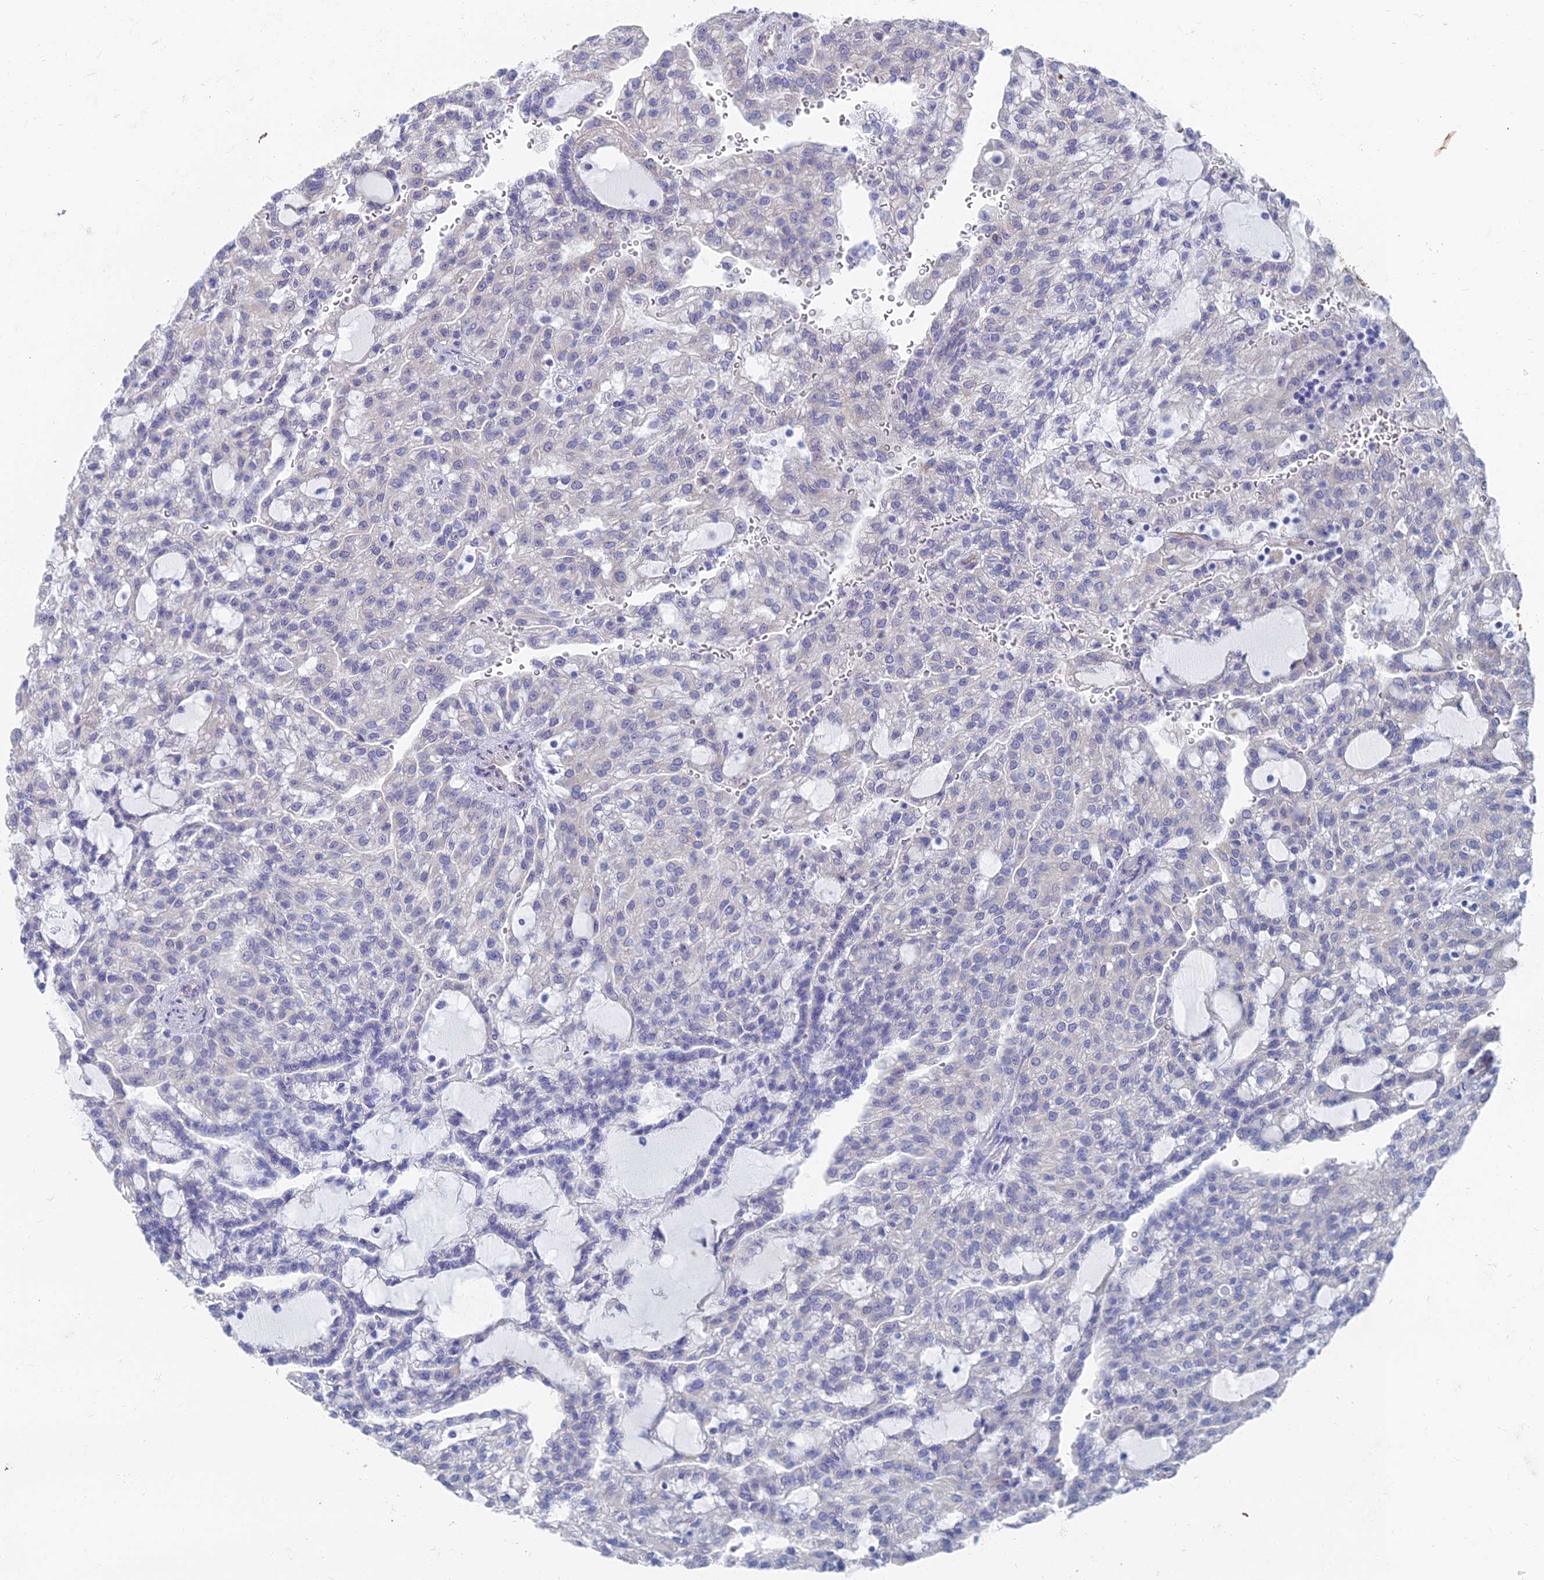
{"staining": {"intensity": "negative", "quantity": "none", "location": "none"}, "tissue": "renal cancer", "cell_type": "Tumor cells", "image_type": "cancer", "snomed": [{"axis": "morphology", "description": "Adenocarcinoma, NOS"}, {"axis": "topography", "description": "Kidney"}], "caption": "Immunohistochemical staining of human adenocarcinoma (renal) exhibits no significant positivity in tumor cells.", "gene": "TNNT3", "patient": {"sex": "male", "age": 63}}